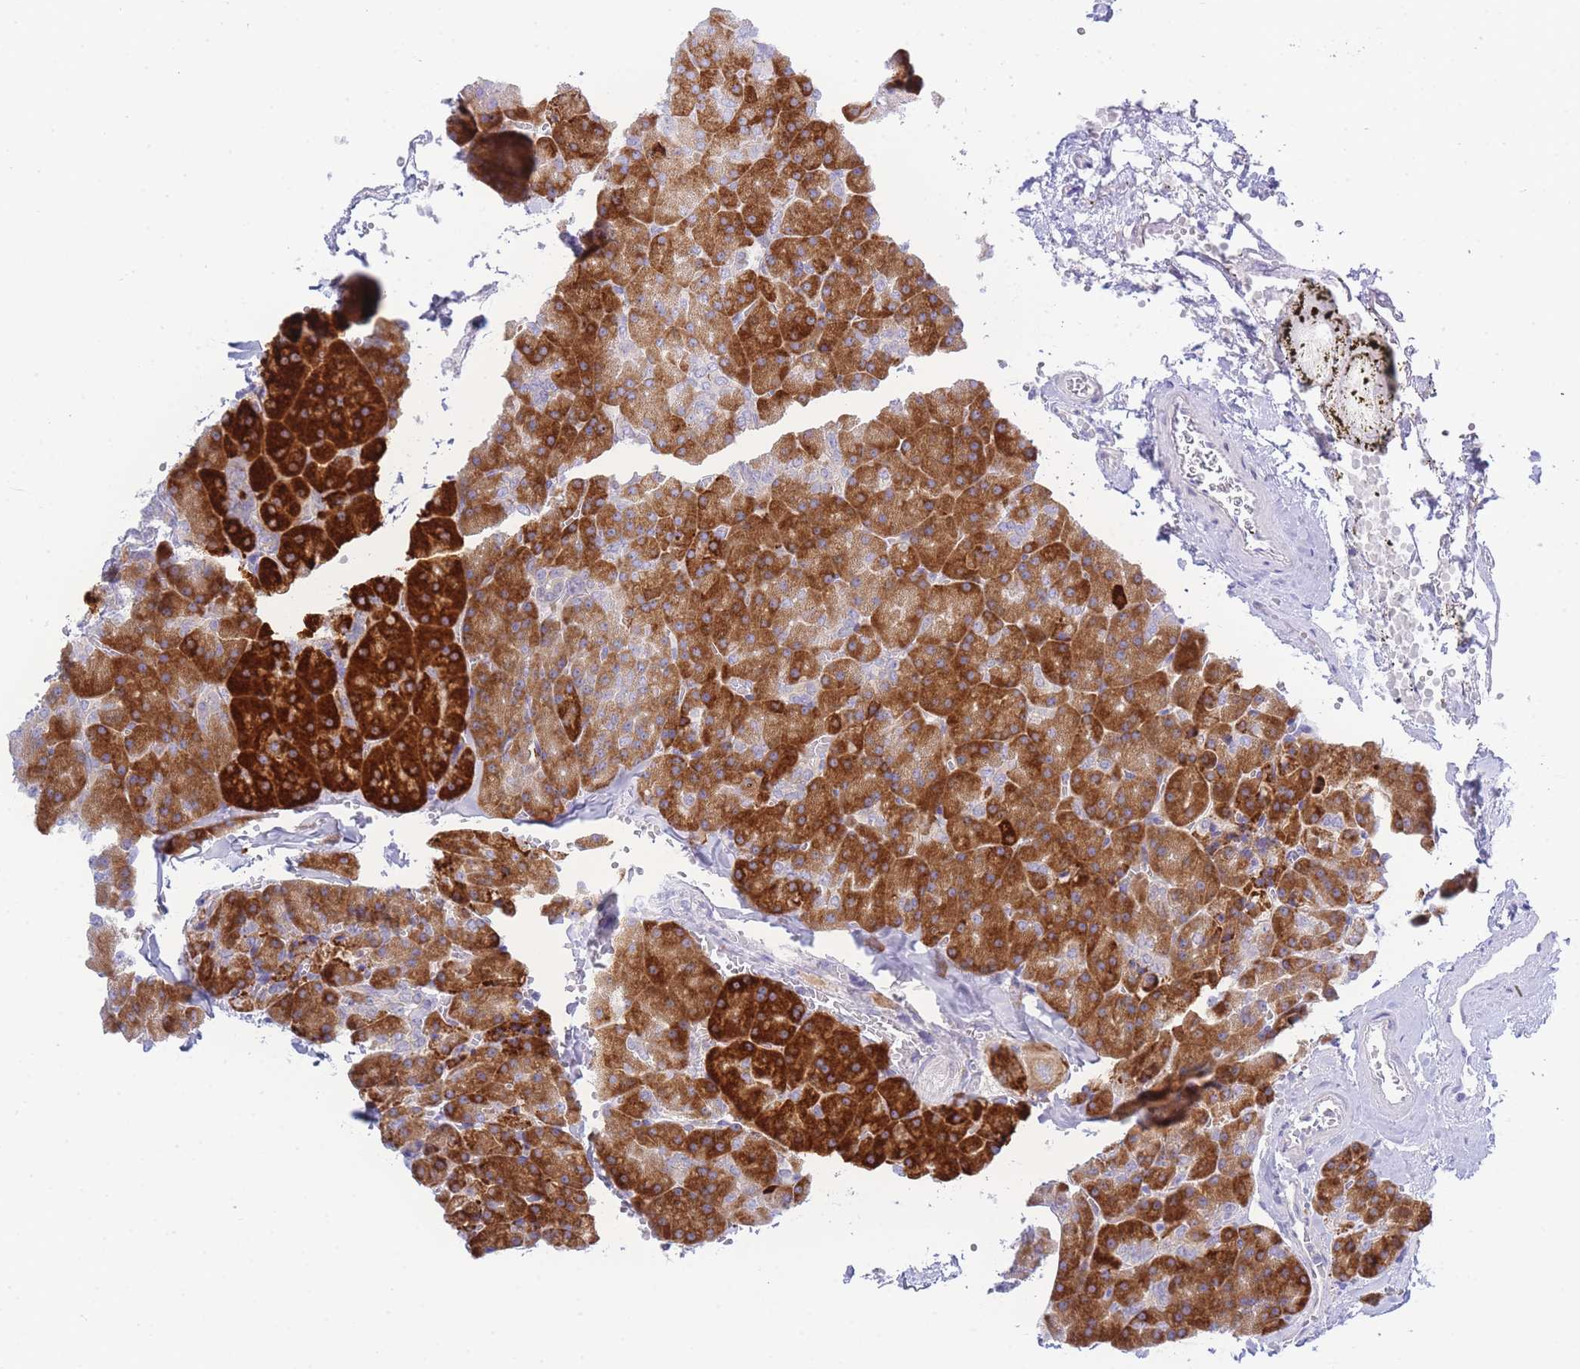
{"staining": {"intensity": "strong", "quantity": ">75%", "location": "cytoplasmic/membranous"}, "tissue": "pancreas", "cell_type": "Exocrine glandular cells", "image_type": "normal", "snomed": [{"axis": "morphology", "description": "Normal tissue, NOS"}, {"axis": "morphology", "description": "Carcinoid, malignant, NOS"}, {"axis": "topography", "description": "Pancreas"}], "caption": "Exocrine glandular cells show high levels of strong cytoplasmic/membranous positivity in about >75% of cells in benign pancreas.", "gene": "ZNF510", "patient": {"sex": "female", "age": 35}}